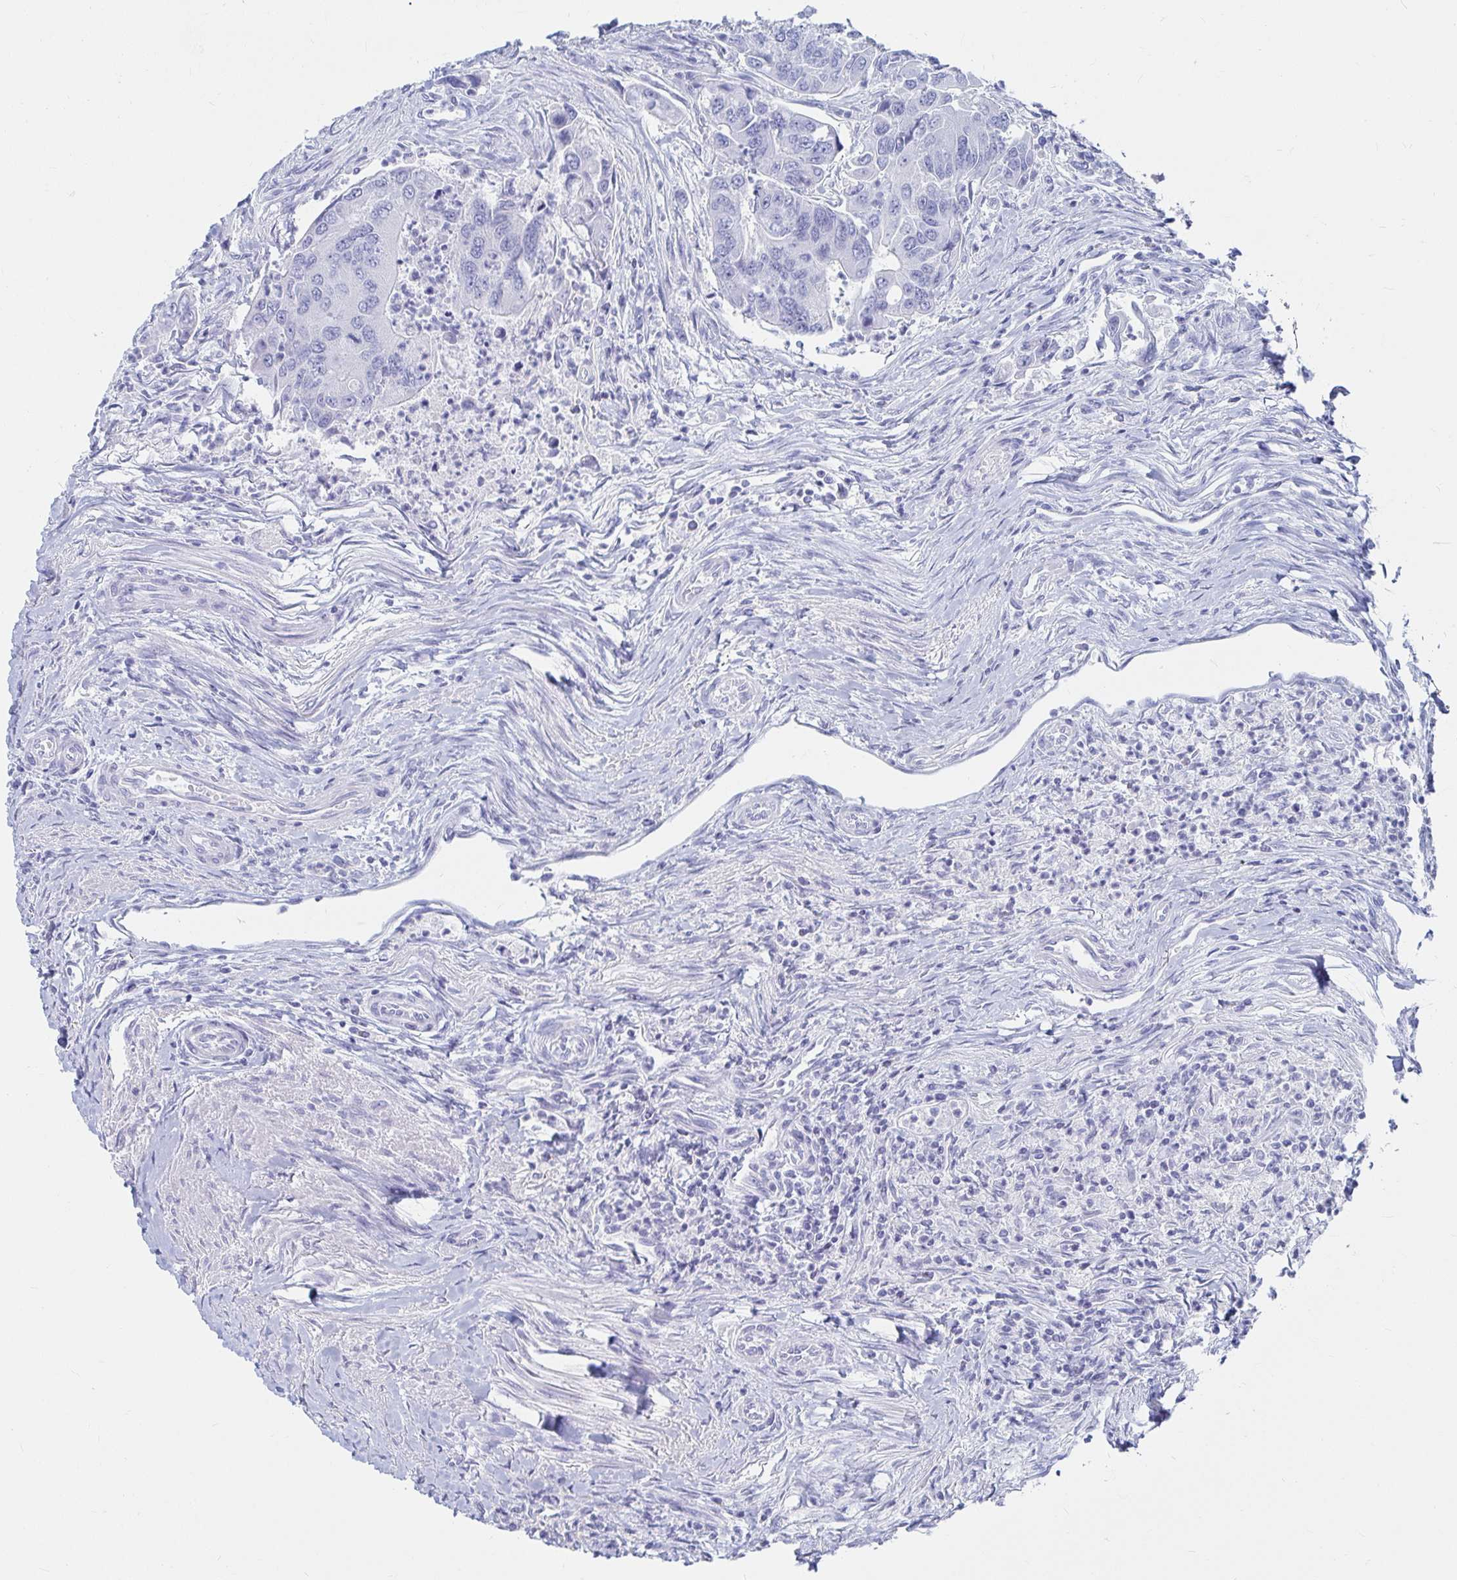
{"staining": {"intensity": "negative", "quantity": "none", "location": "none"}, "tissue": "colorectal cancer", "cell_type": "Tumor cells", "image_type": "cancer", "snomed": [{"axis": "morphology", "description": "Adenocarcinoma, NOS"}, {"axis": "topography", "description": "Colon"}], "caption": "DAB (3,3'-diaminobenzidine) immunohistochemical staining of human adenocarcinoma (colorectal) exhibits no significant positivity in tumor cells.", "gene": "CA9", "patient": {"sex": "female", "age": 67}}